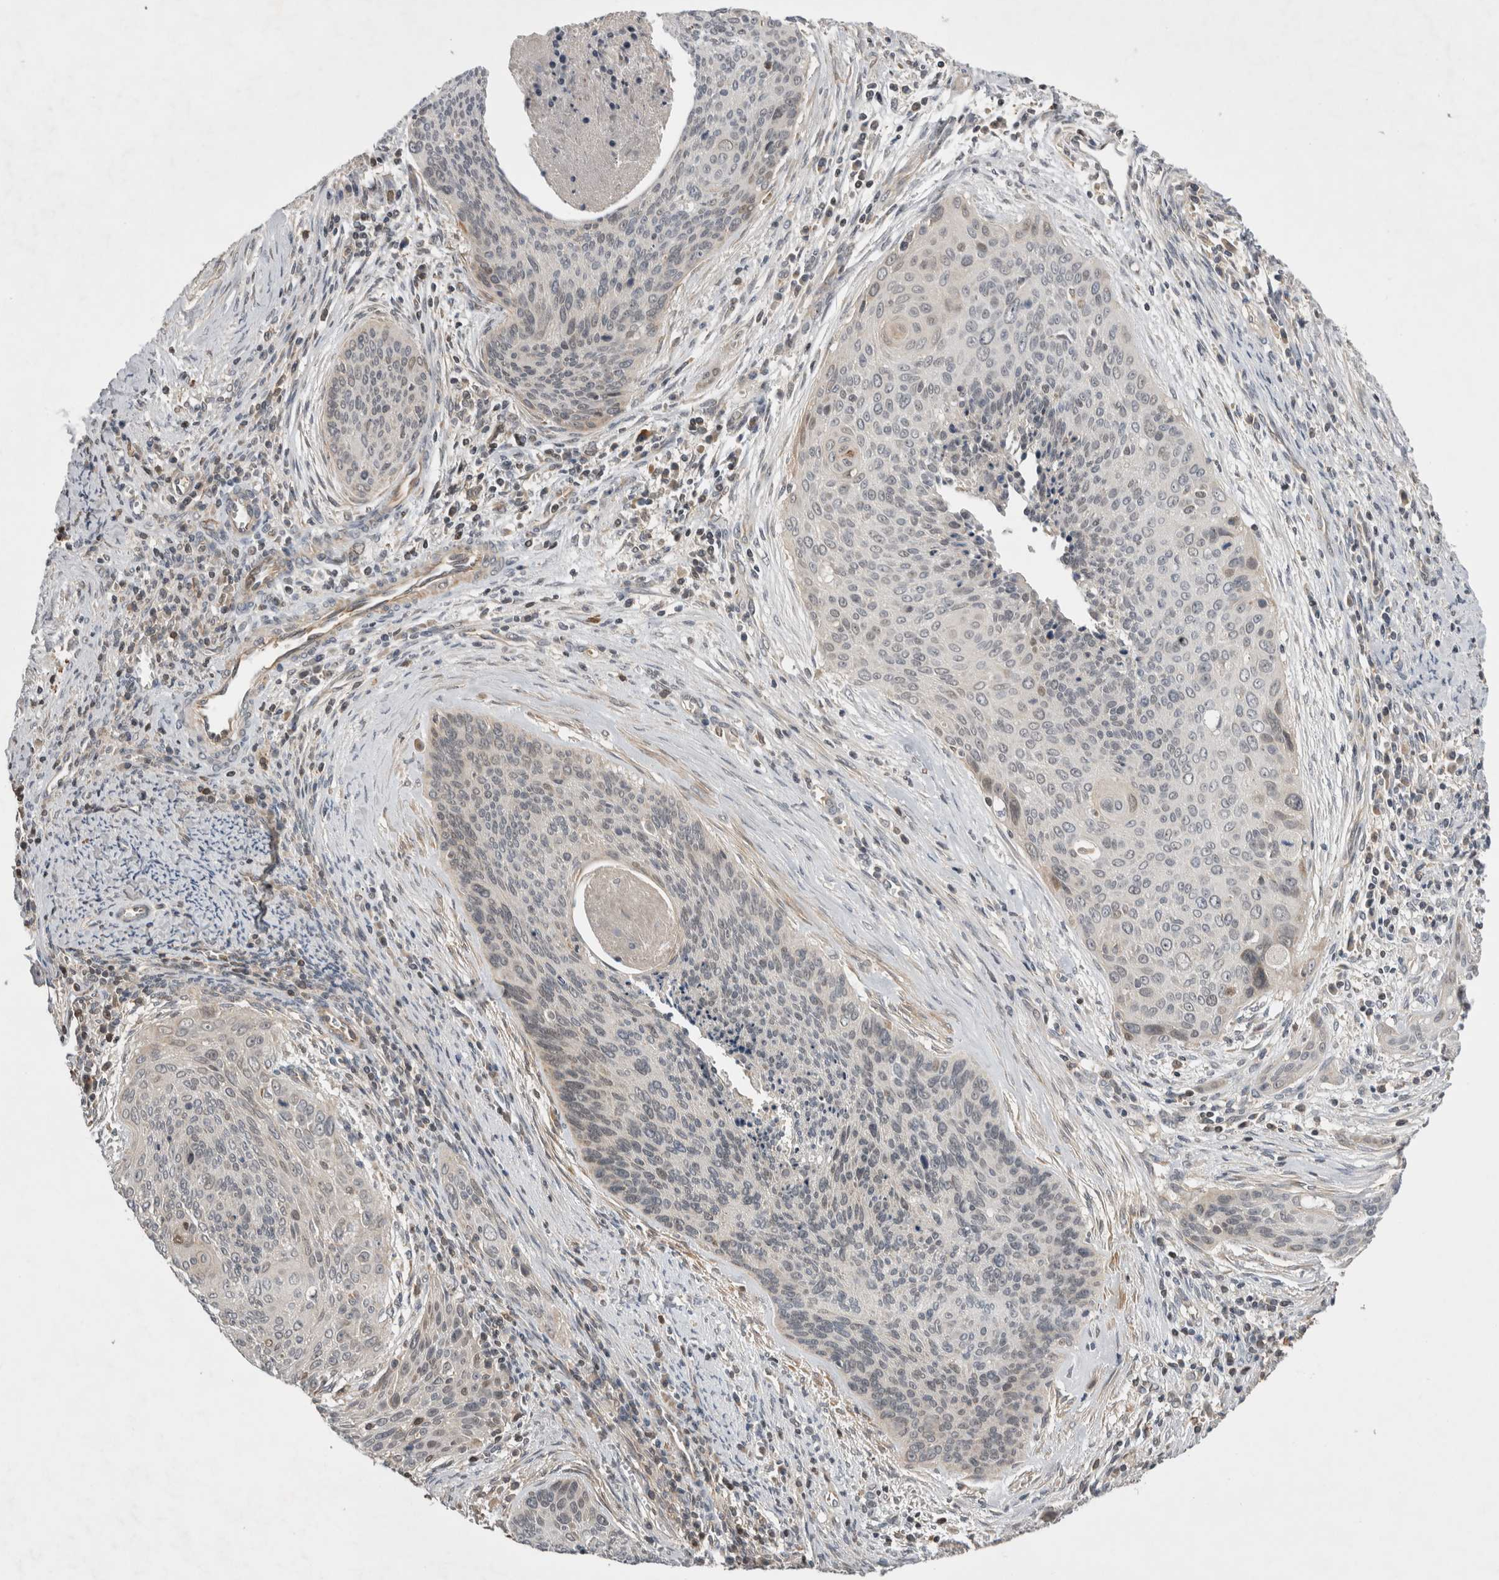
{"staining": {"intensity": "negative", "quantity": "none", "location": "none"}, "tissue": "cervical cancer", "cell_type": "Tumor cells", "image_type": "cancer", "snomed": [{"axis": "morphology", "description": "Squamous cell carcinoma, NOS"}, {"axis": "topography", "description": "Cervix"}], "caption": "IHC micrograph of cervical cancer (squamous cell carcinoma) stained for a protein (brown), which shows no staining in tumor cells.", "gene": "KCNIP1", "patient": {"sex": "female", "age": 55}}